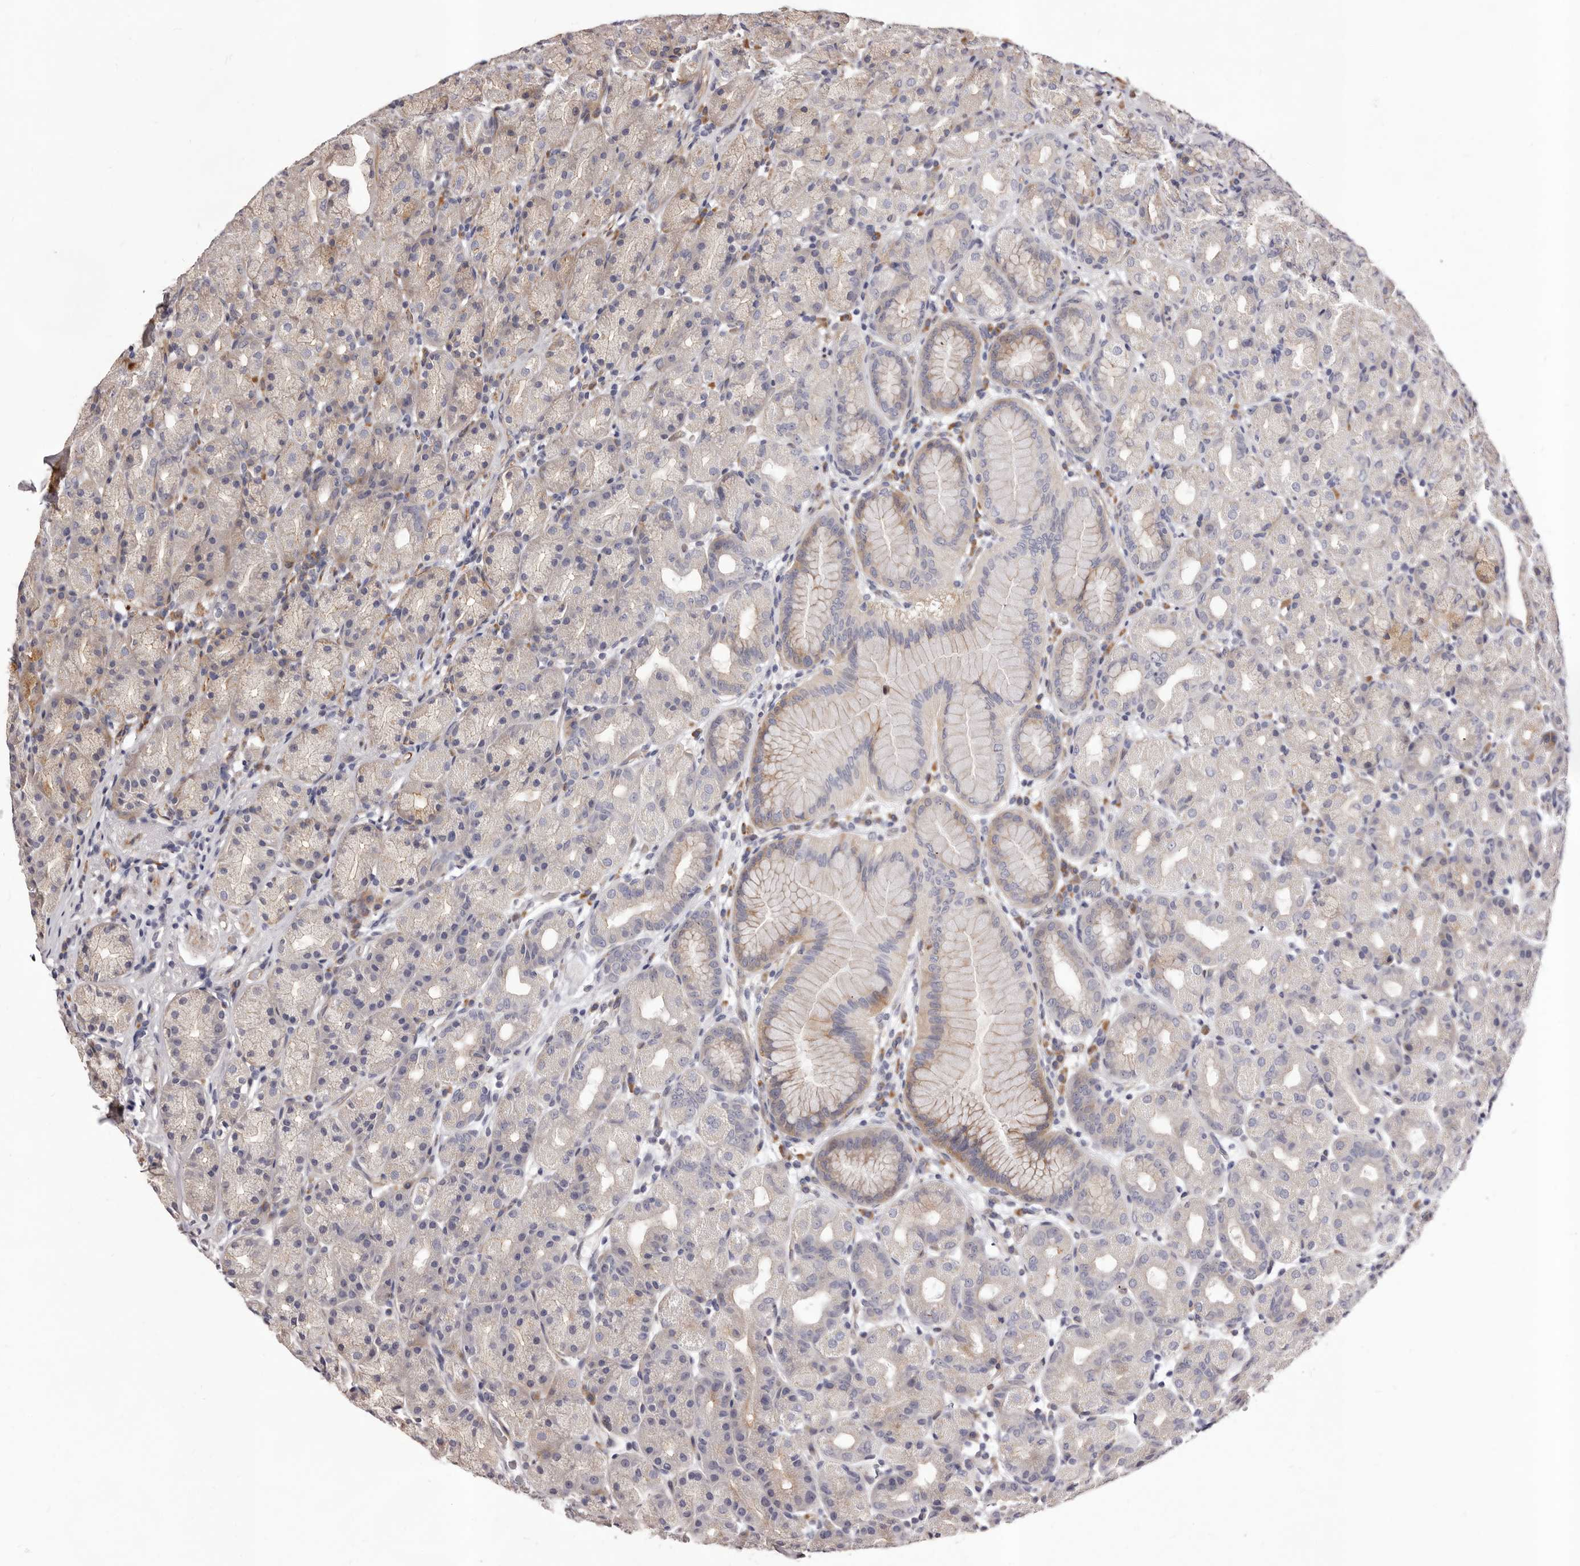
{"staining": {"intensity": "moderate", "quantity": "<25%", "location": "cytoplasmic/membranous"}, "tissue": "stomach", "cell_type": "Glandular cells", "image_type": "normal", "snomed": [{"axis": "morphology", "description": "Normal tissue, NOS"}, {"axis": "topography", "description": "Stomach, upper"}], "caption": "Immunohistochemistry (IHC) of unremarkable stomach exhibits low levels of moderate cytoplasmic/membranous expression in approximately <25% of glandular cells.", "gene": "ALPK1", "patient": {"sex": "male", "age": 68}}